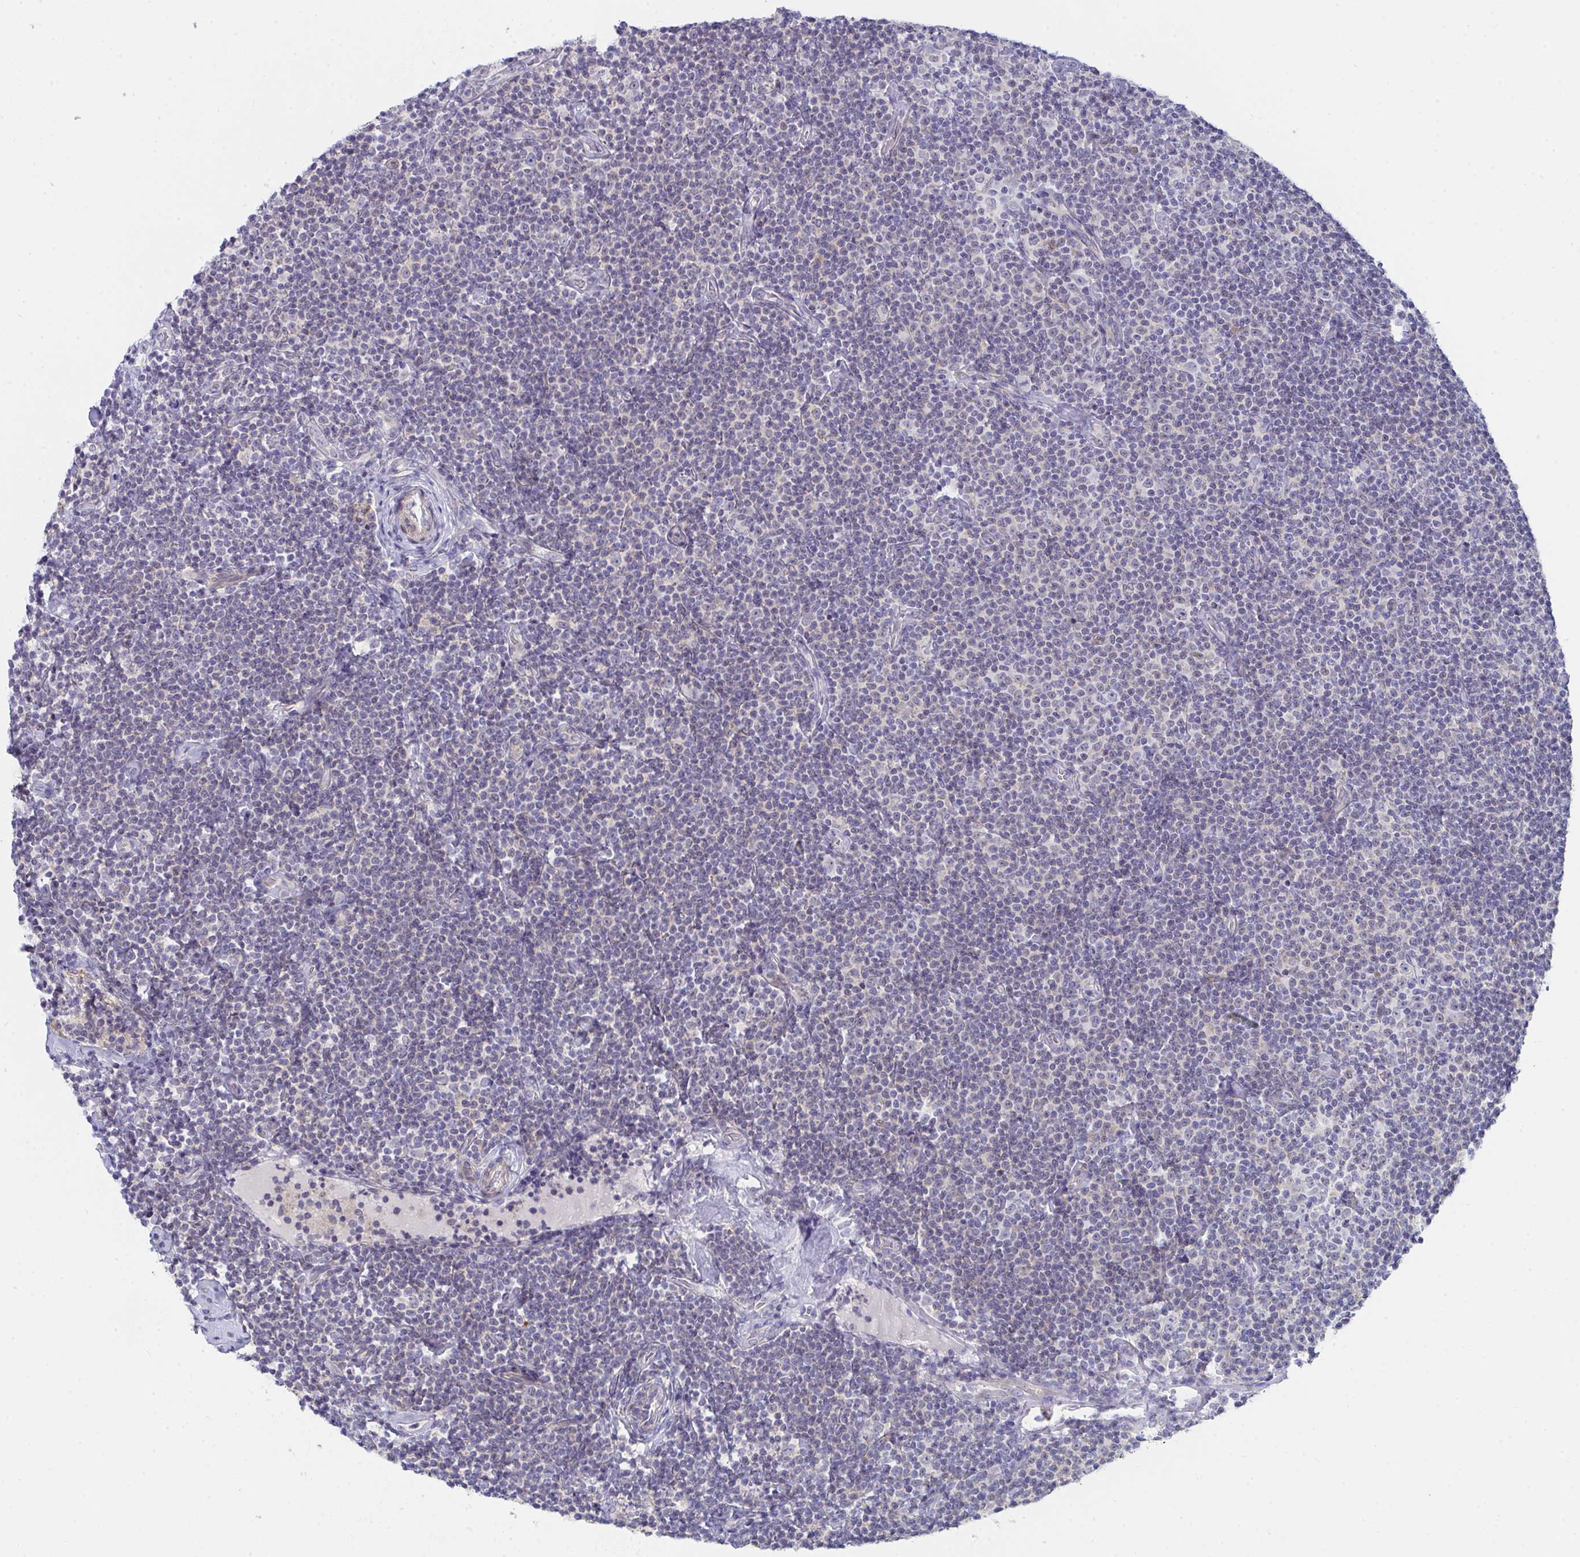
{"staining": {"intensity": "negative", "quantity": "none", "location": "none"}, "tissue": "lymphoma", "cell_type": "Tumor cells", "image_type": "cancer", "snomed": [{"axis": "morphology", "description": "Malignant lymphoma, non-Hodgkin's type, Low grade"}, {"axis": "topography", "description": "Lymph node"}], "caption": "Immunohistochemistry (IHC) photomicrograph of lymphoma stained for a protein (brown), which demonstrates no staining in tumor cells.", "gene": "VWDE", "patient": {"sex": "male", "age": 81}}